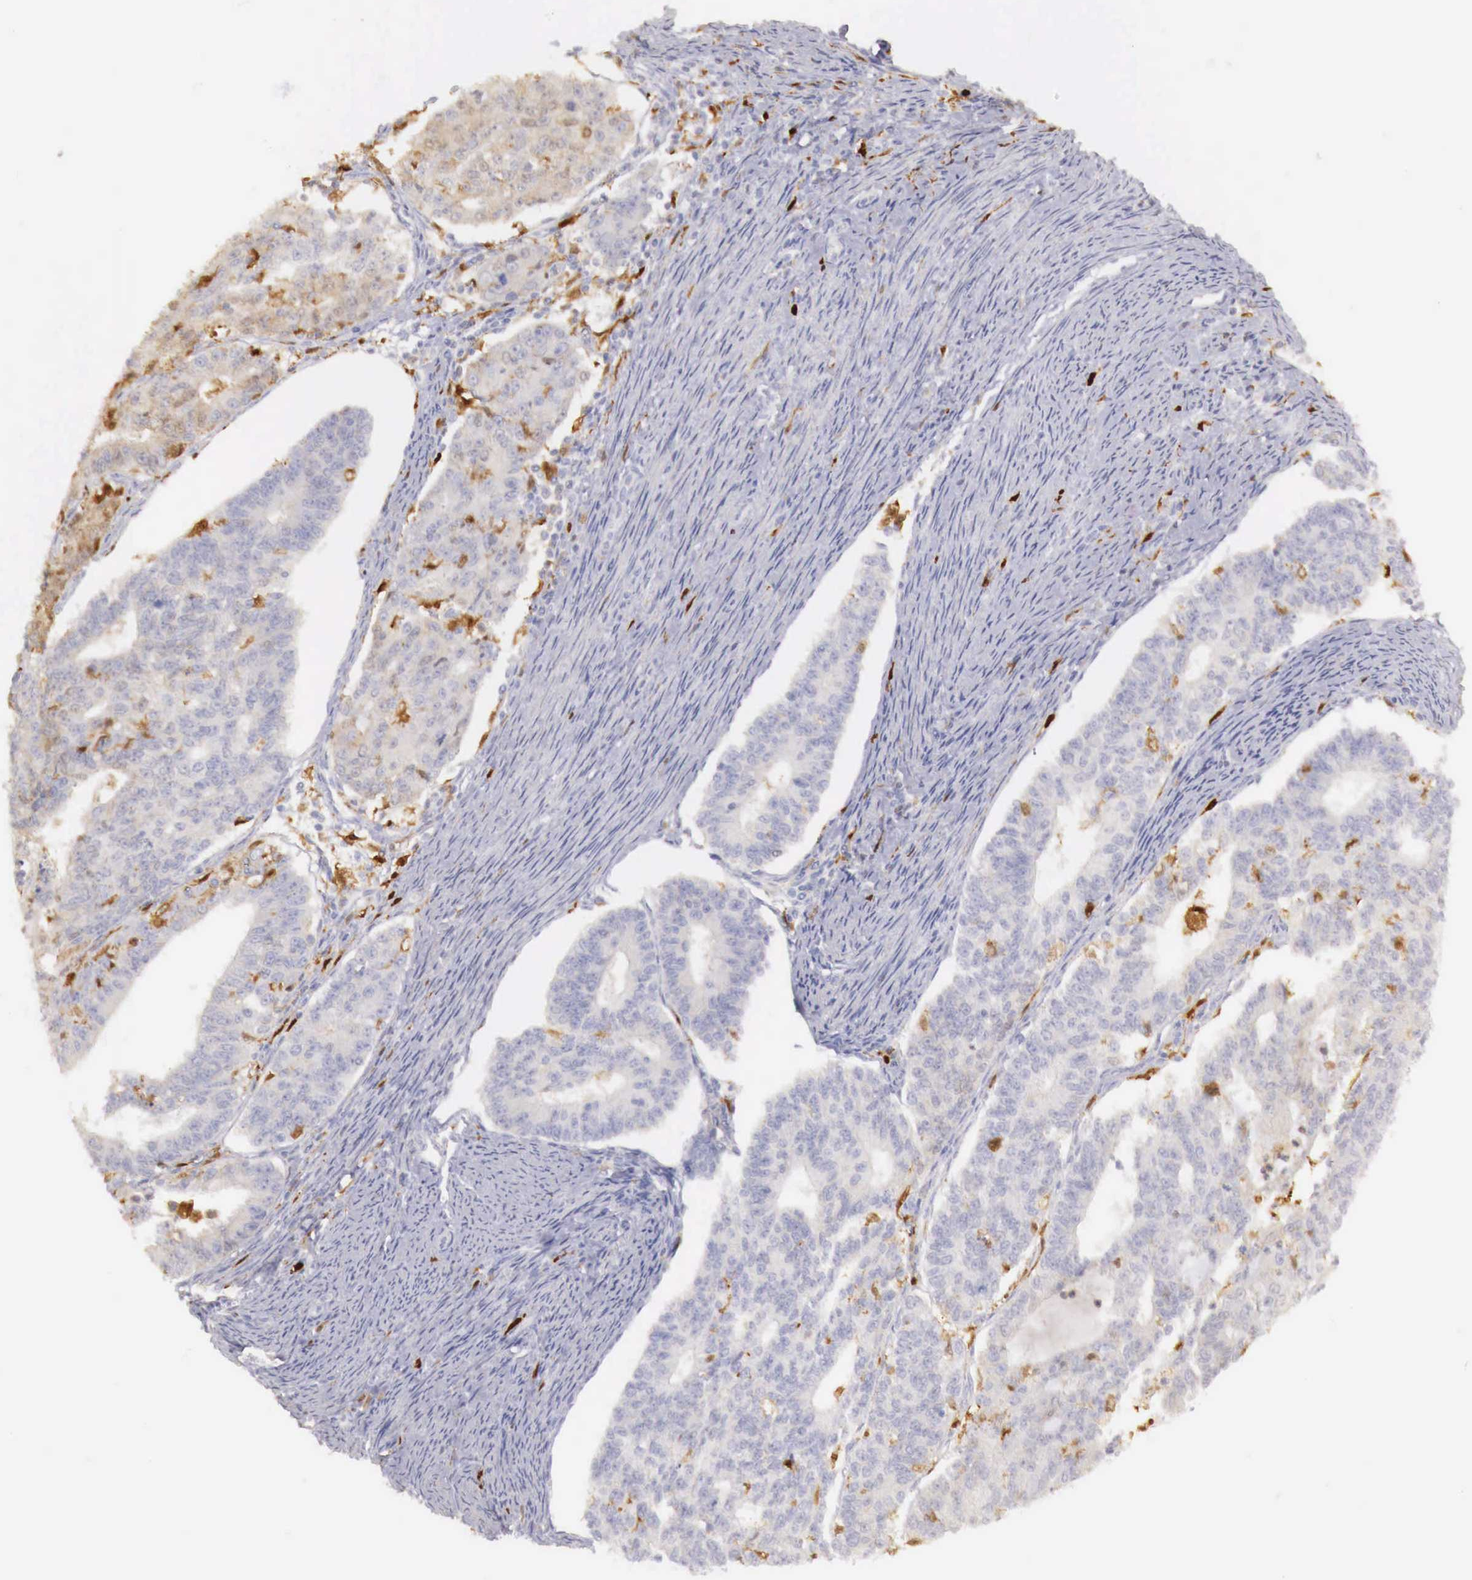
{"staining": {"intensity": "moderate", "quantity": "25%-75%", "location": "cytoplasmic/membranous"}, "tissue": "endometrial cancer", "cell_type": "Tumor cells", "image_type": "cancer", "snomed": [{"axis": "morphology", "description": "Adenocarcinoma, NOS"}, {"axis": "topography", "description": "Endometrium"}], "caption": "Human endometrial adenocarcinoma stained for a protein (brown) reveals moderate cytoplasmic/membranous positive staining in approximately 25%-75% of tumor cells.", "gene": "RENBP", "patient": {"sex": "female", "age": 56}}